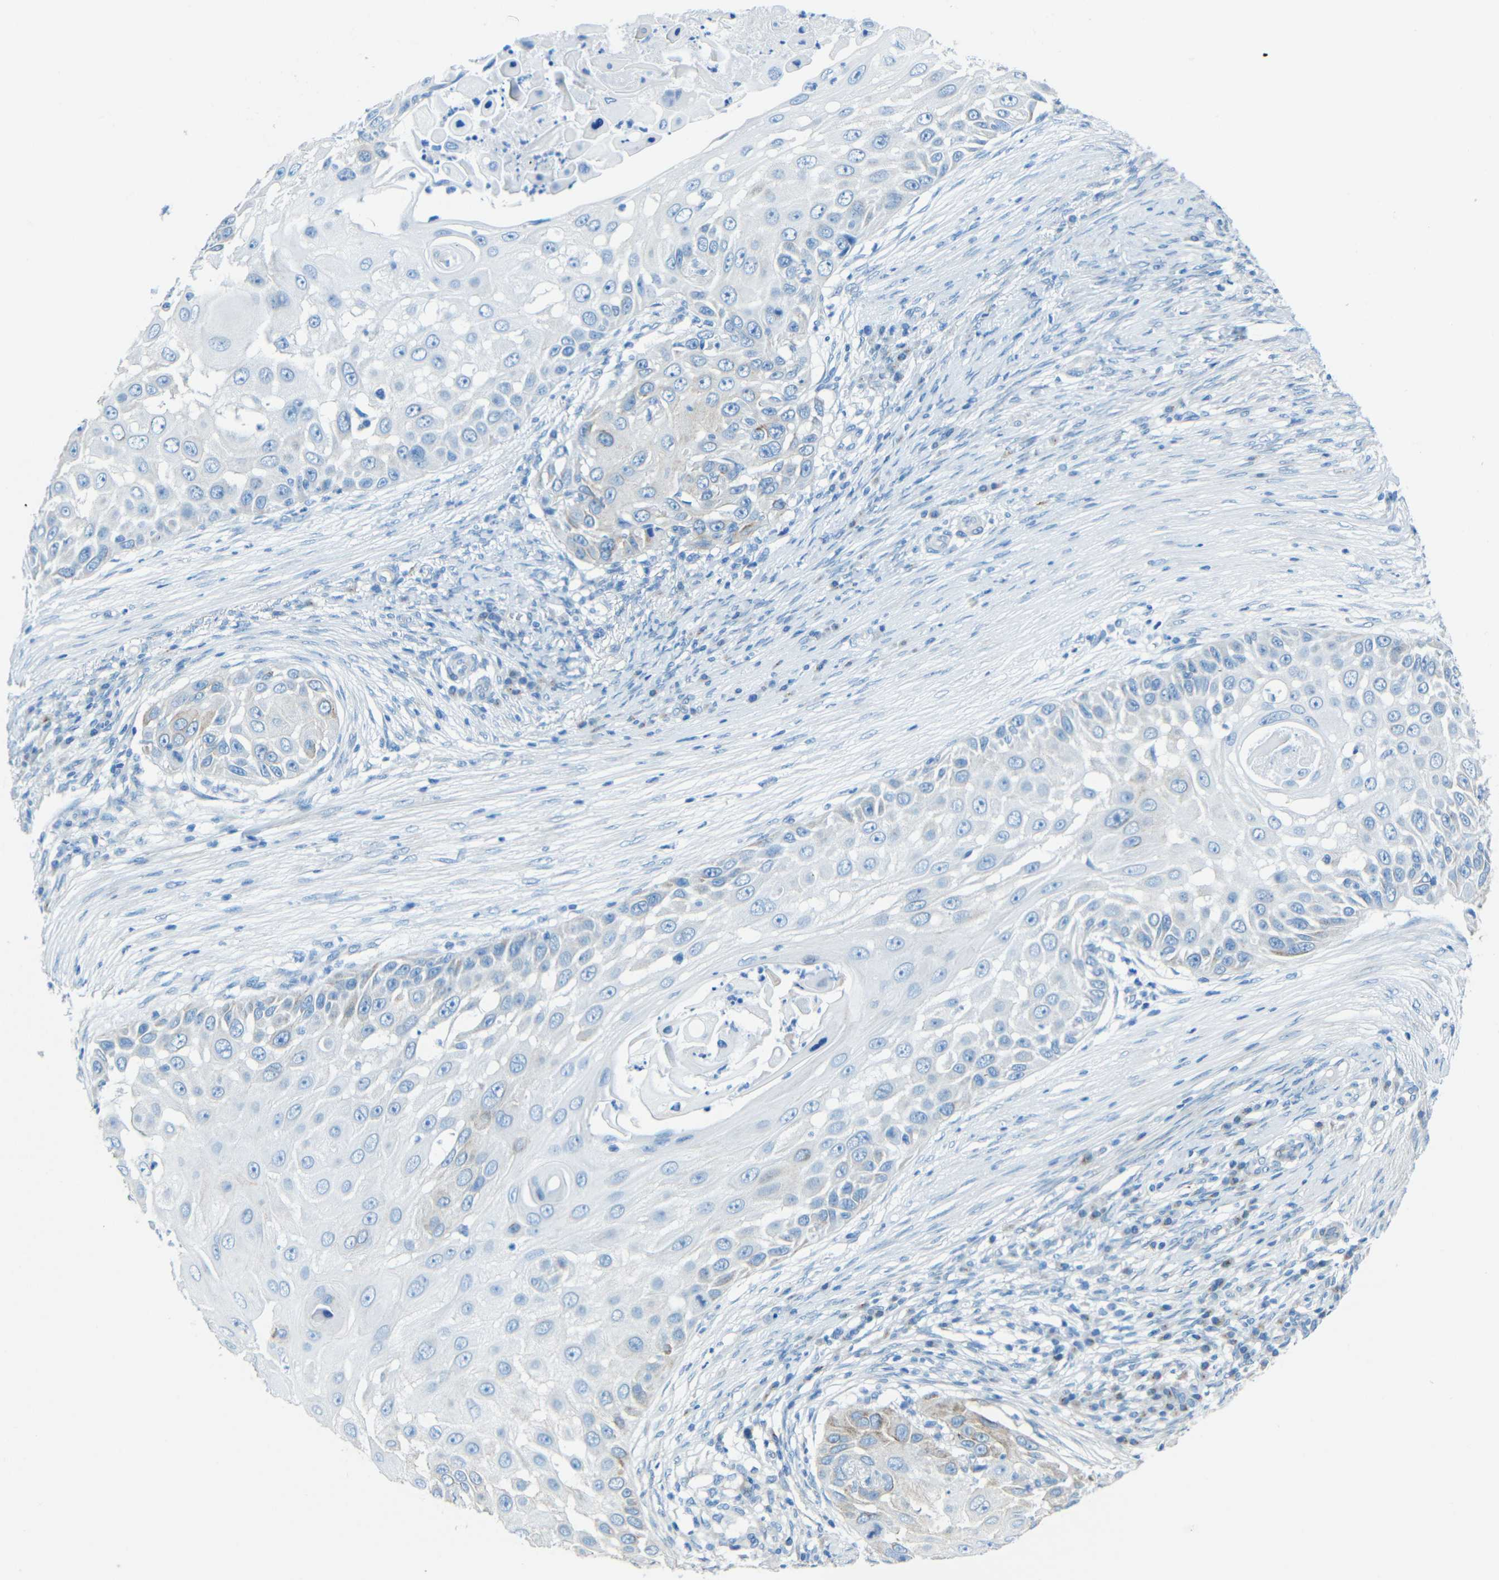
{"staining": {"intensity": "weak", "quantity": "<25%", "location": "cytoplasmic/membranous"}, "tissue": "skin cancer", "cell_type": "Tumor cells", "image_type": "cancer", "snomed": [{"axis": "morphology", "description": "Squamous cell carcinoma, NOS"}, {"axis": "topography", "description": "Skin"}], "caption": "Immunohistochemistry (IHC) photomicrograph of neoplastic tissue: squamous cell carcinoma (skin) stained with DAB (3,3'-diaminobenzidine) displays no significant protein expression in tumor cells.", "gene": "TUBB4B", "patient": {"sex": "female", "age": 44}}